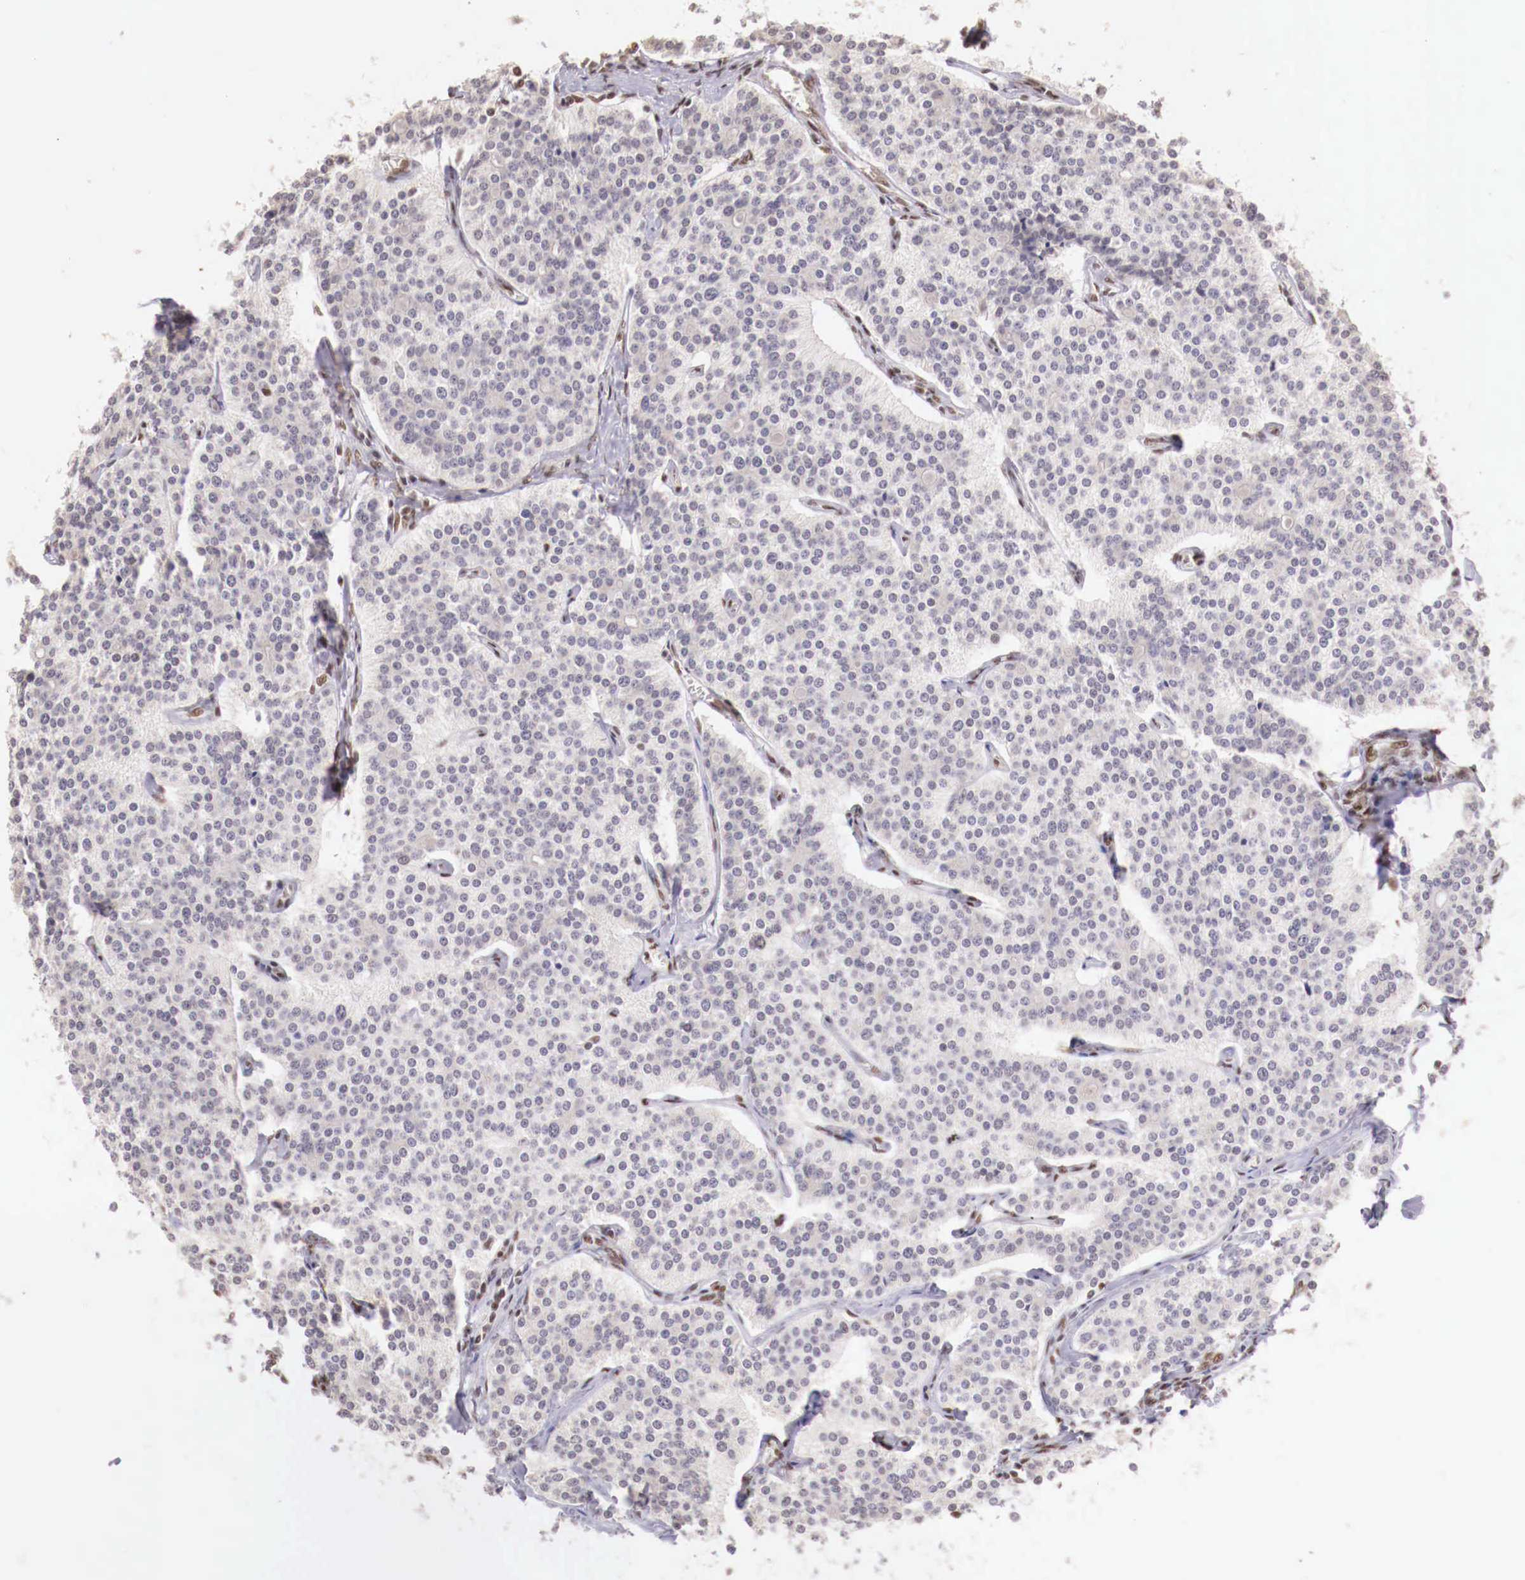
{"staining": {"intensity": "negative", "quantity": "none", "location": "none"}, "tissue": "carcinoid", "cell_type": "Tumor cells", "image_type": "cancer", "snomed": [{"axis": "morphology", "description": "Carcinoid, malignant, NOS"}, {"axis": "topography", "description": "Small intestine"}], "caption": "Tumor cells are negative for protein expression in human carcinoid (malignant). (DAB (3,3'-diaminobenzidine) immunohistochemistry visualized using brightfield microscopy, high magnification).", "gene": "SP1", "patient": {"sex": "male", "age": 63}}